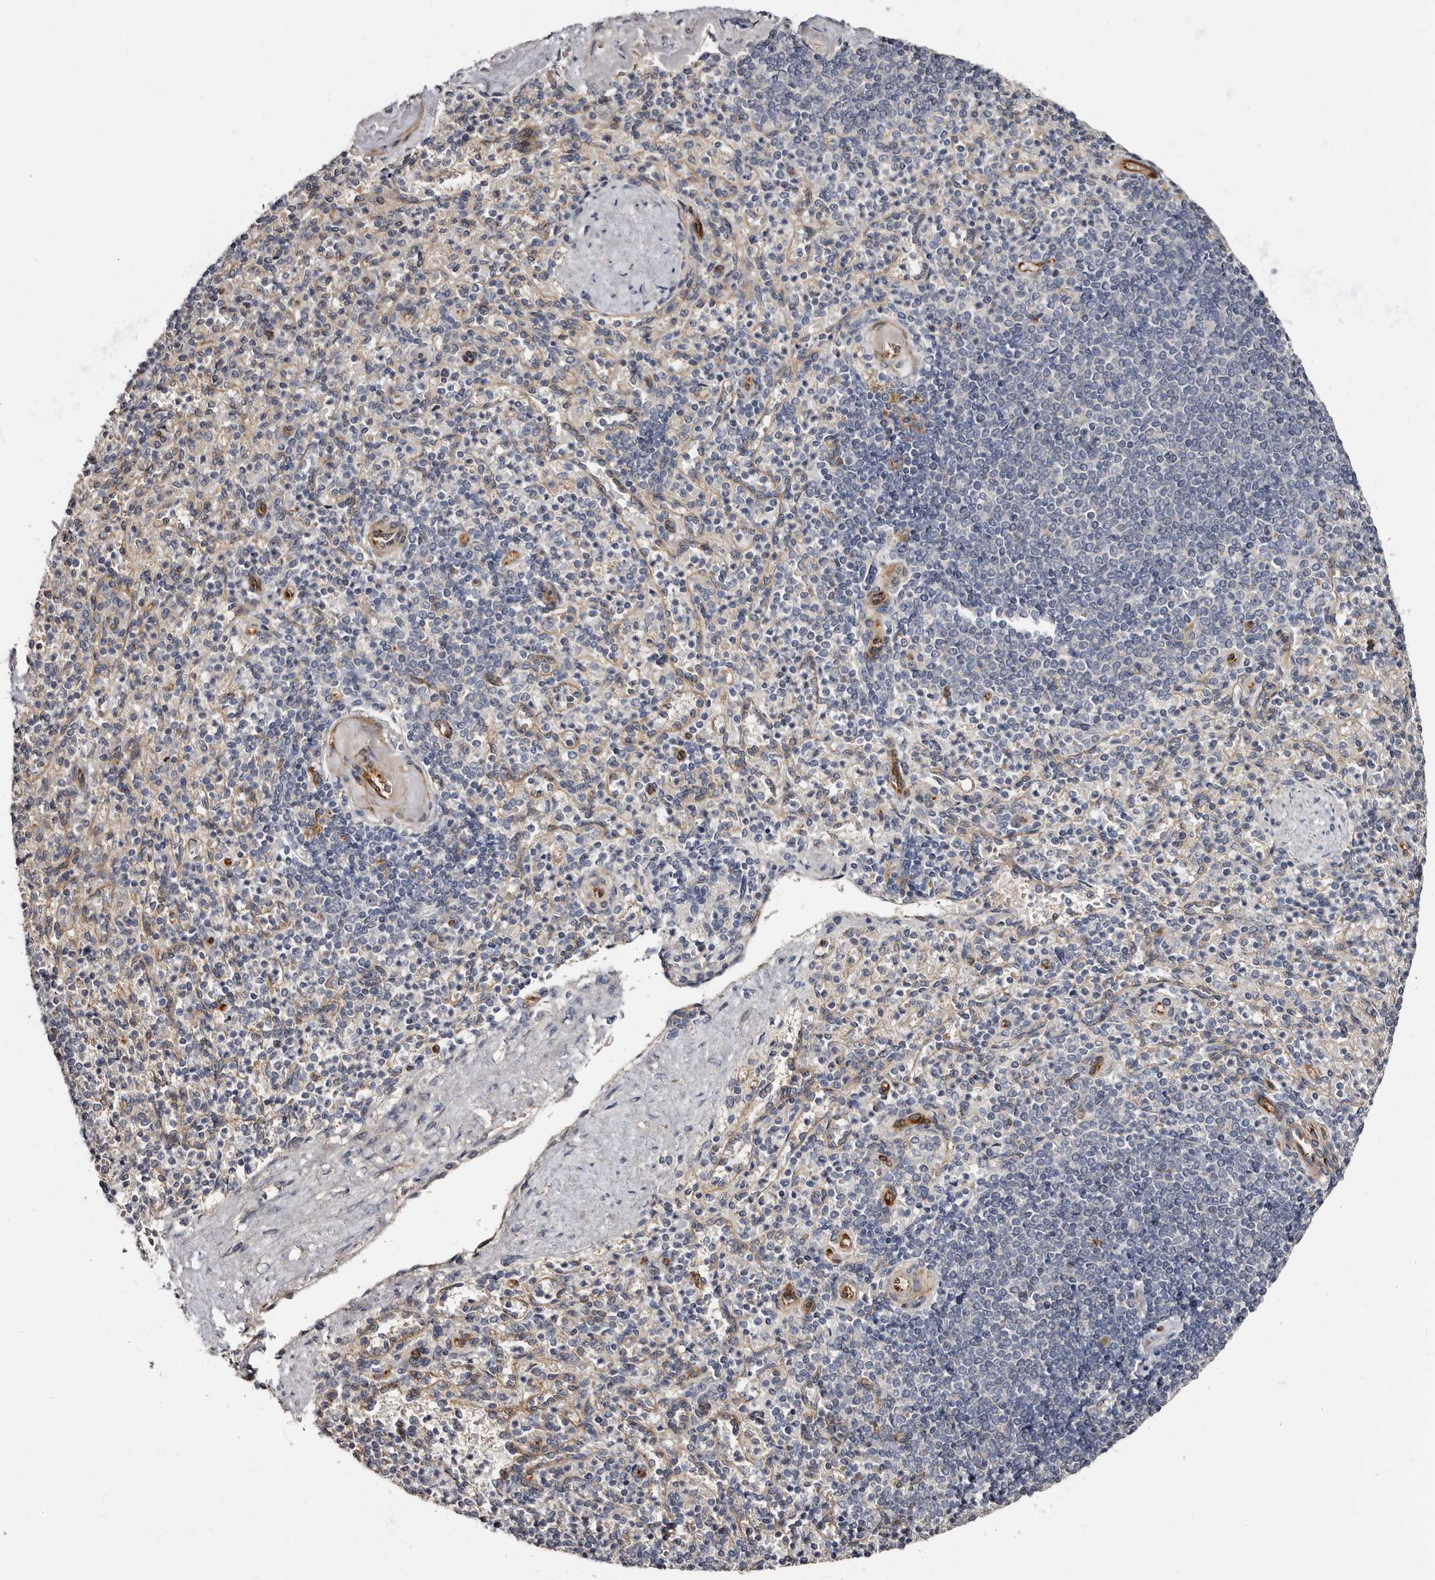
{"staining": {"intensity": "negative", "quantity": "none", "location": "none"}, "tissue": "spleen", "cell_type": "Cells in red pulp", "image_type": "normal", "snomed": [{"axis": "morphology", "description": "Normal tissue, NOS"}, {"axis": "topography", "description": "Spleen"}], "caption": "High power microscopy histopathology image of an immunohistochemistry (IHC) micrograph of unremarkable spleen, revealing no significant expression in cells in red pulp. The staining was performed using DAB (3,3'-diaminobenzidine) to visualize the protein expression in brown, while the nuclei were stained in blue with hematoxylin (Magnification: 20x).", "gene": "TBC1D22B", "patient": {"sex": "female", "age": 74}}